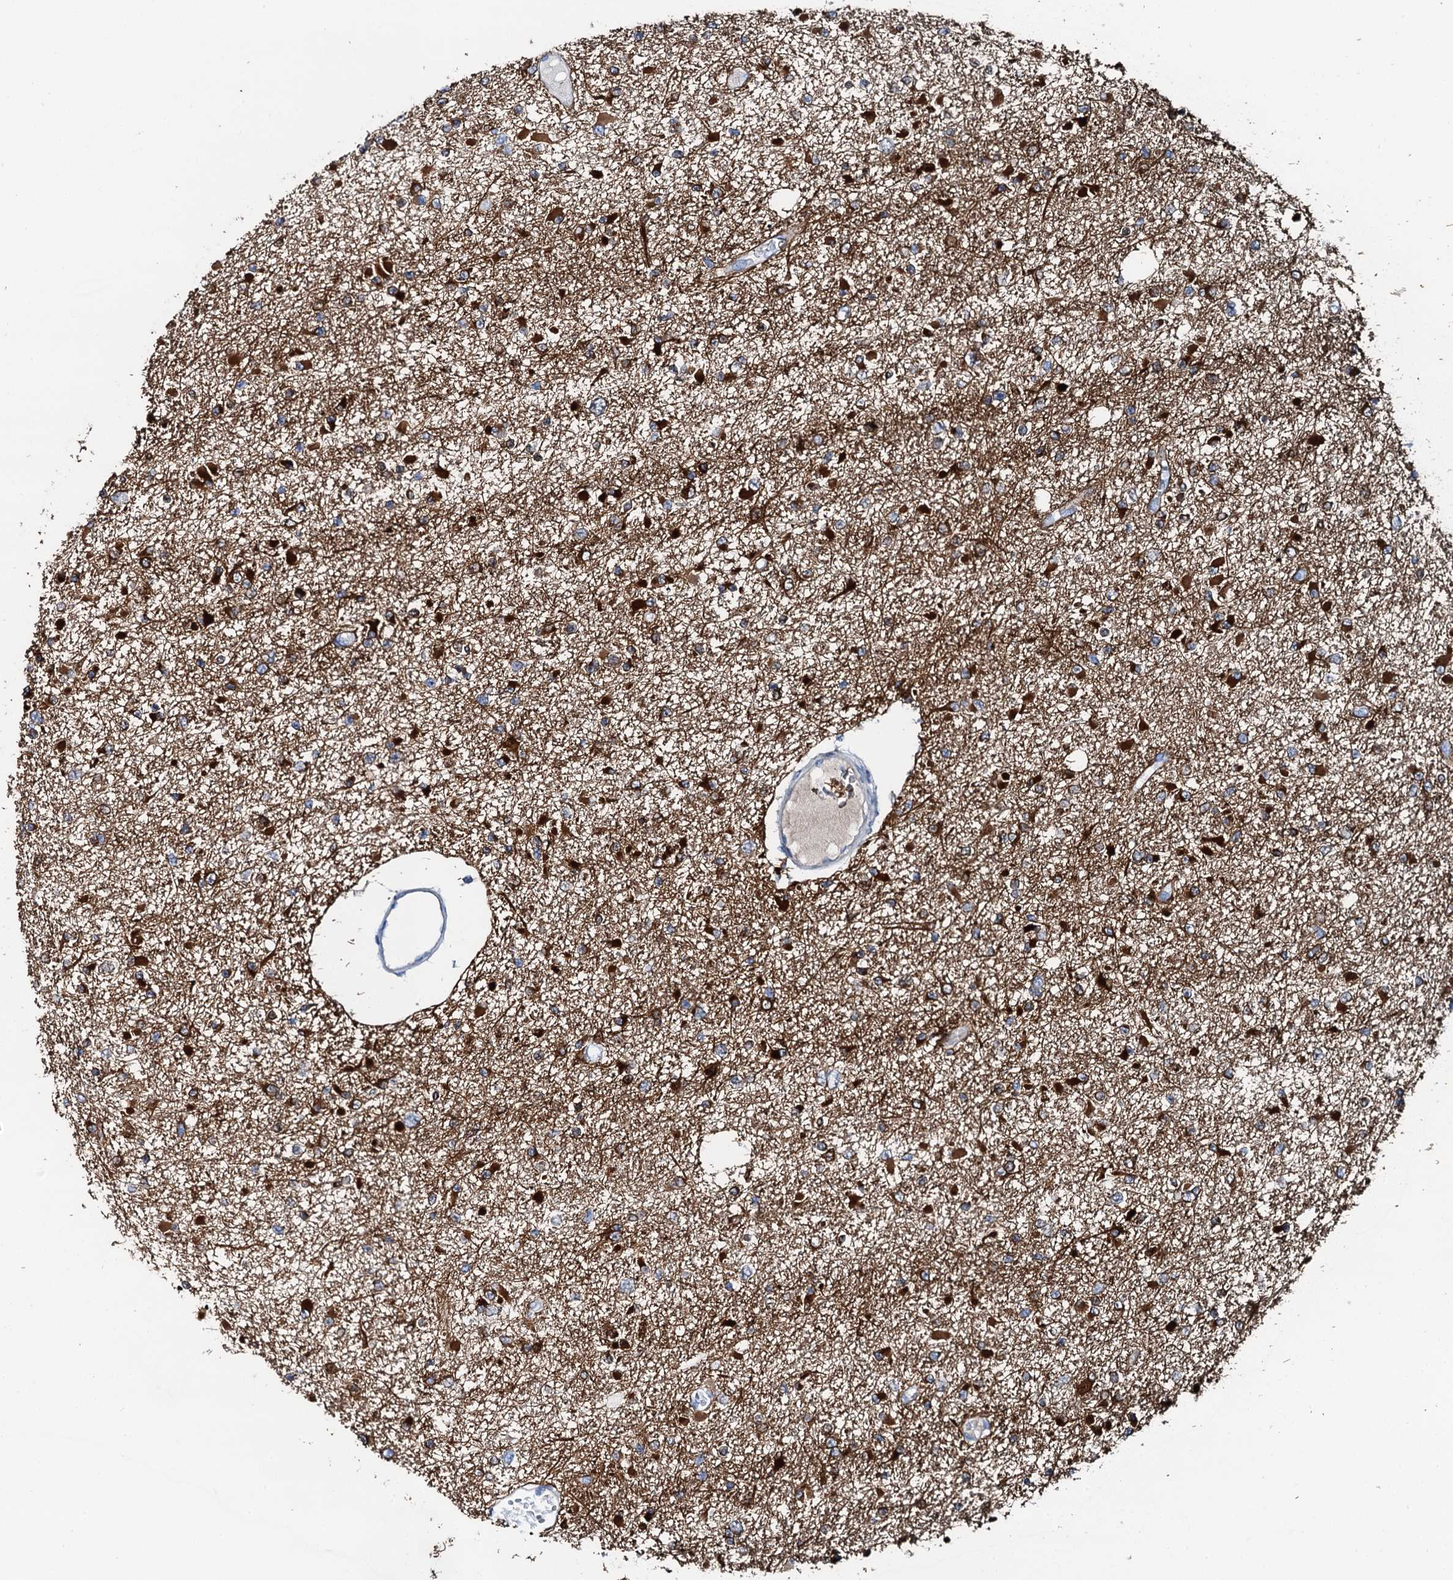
{"staining": {"intensity": "strong", "quantity": "25%-75%", "location": "cytoplasmic/membranous"}, "tissue": "glioma", "cell_type": "Tumor cells", "image_type": "cancer", "snomed": [{"axis": "morphology", "description": "Glioma, malignant, Low grade"}, {"axis": "topography", "description": "Brain"}], "caption": "This photomicrograph reveals immunohistochemistry staining of glioma, with high strong cytoplasmic/membranous expression in about 25%-75% of tumor cells.", "gene": "GFOD2", "patient": {"sex": "female", "age": 22}}